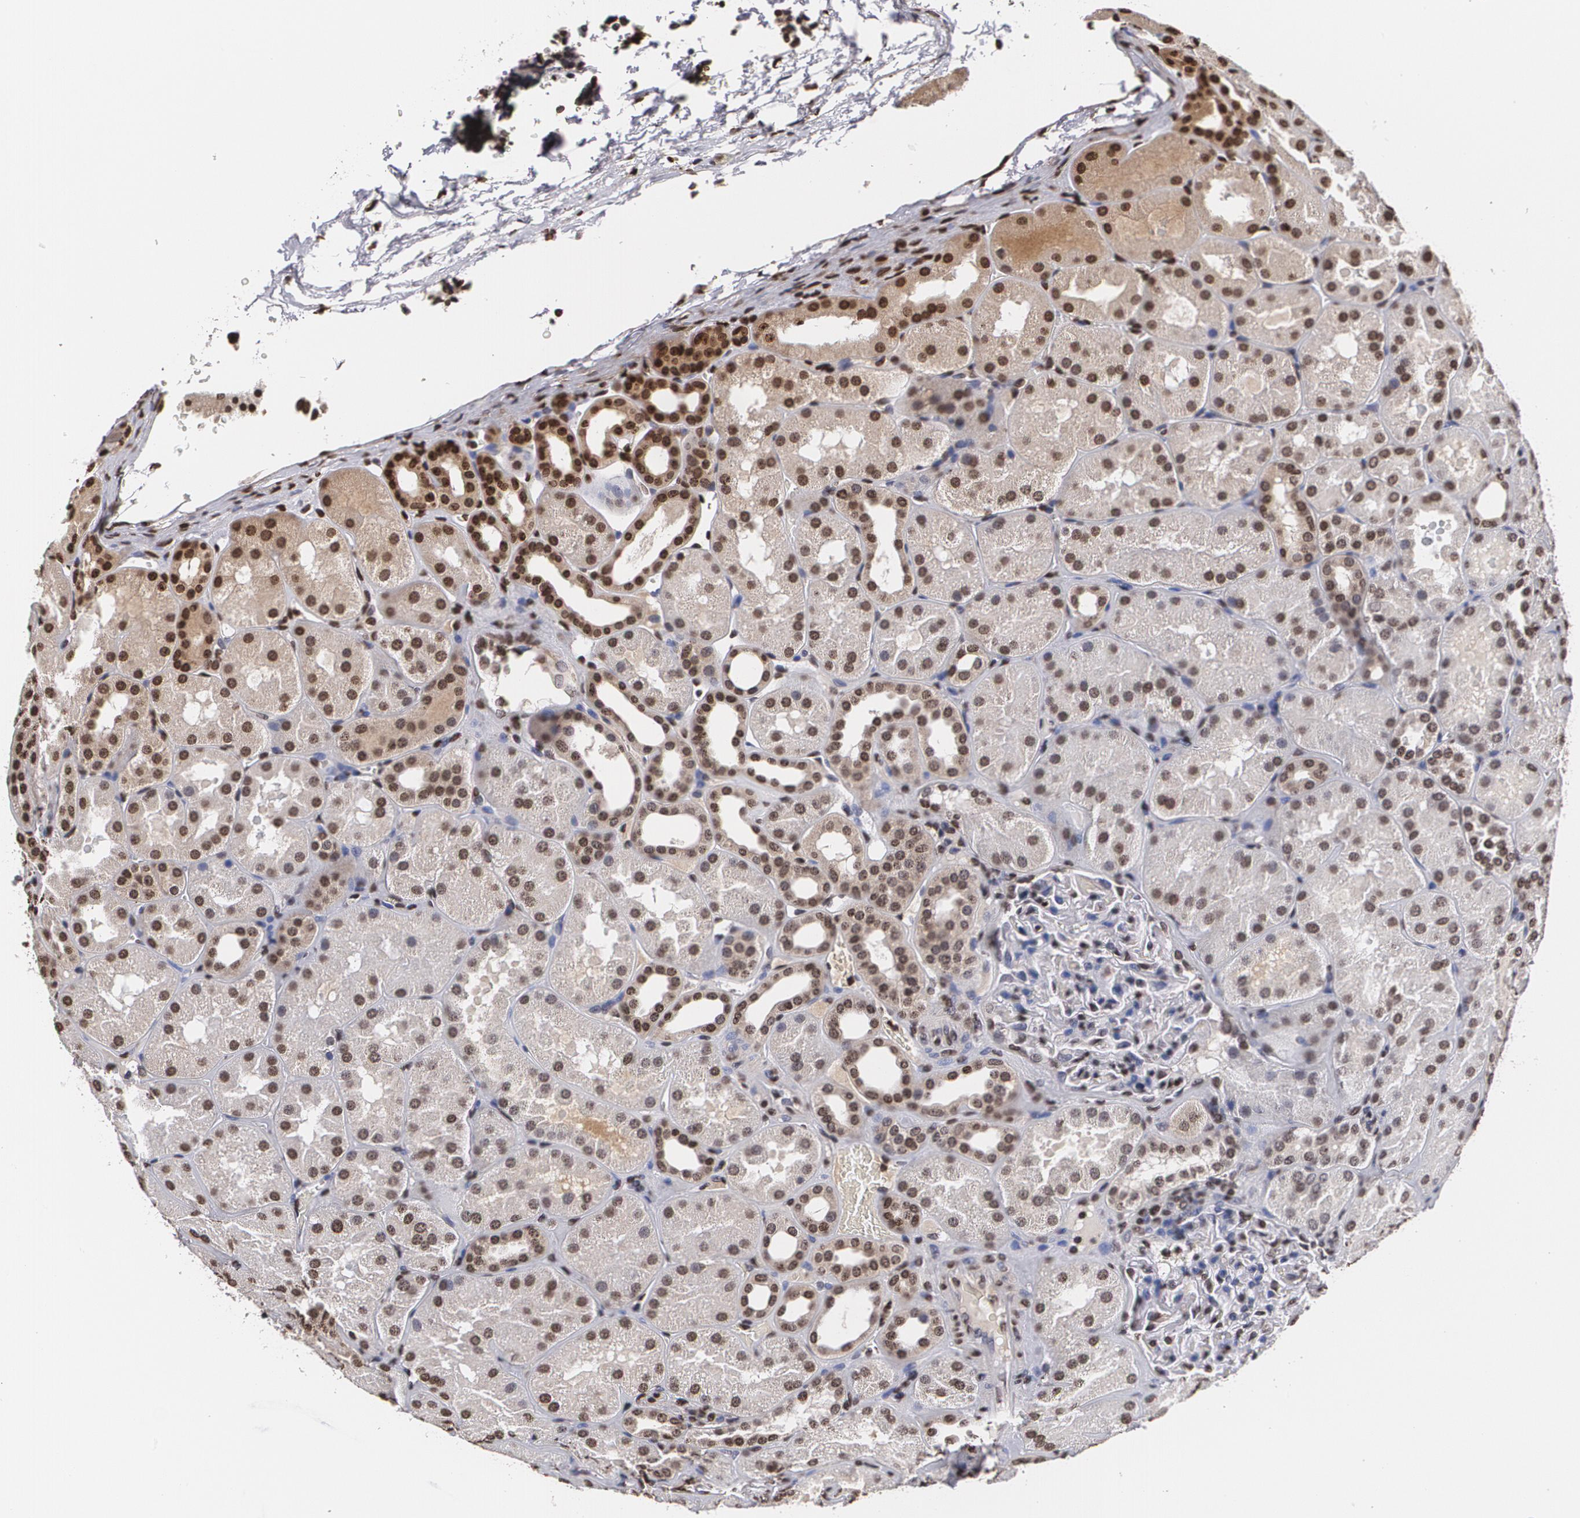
{"staining": {"intensity": "moderate", "quantity": "<25%", "location": "nuclear"}, "tissue": "kidney", "cell_type": "Cells in glomeruli", "image_type": "normal", "snomed": [{"axis": "morphology", "description": "Normal tissue, NOS"}, {"axis": "topography", "description": "Kidney"}], "caption": "A brown stain labels moderate nuclear expression of a protein in cells in glomeruli of normal human kidney.", "gene": "MVP", "patient": {"sex": "male", "age": 28}}